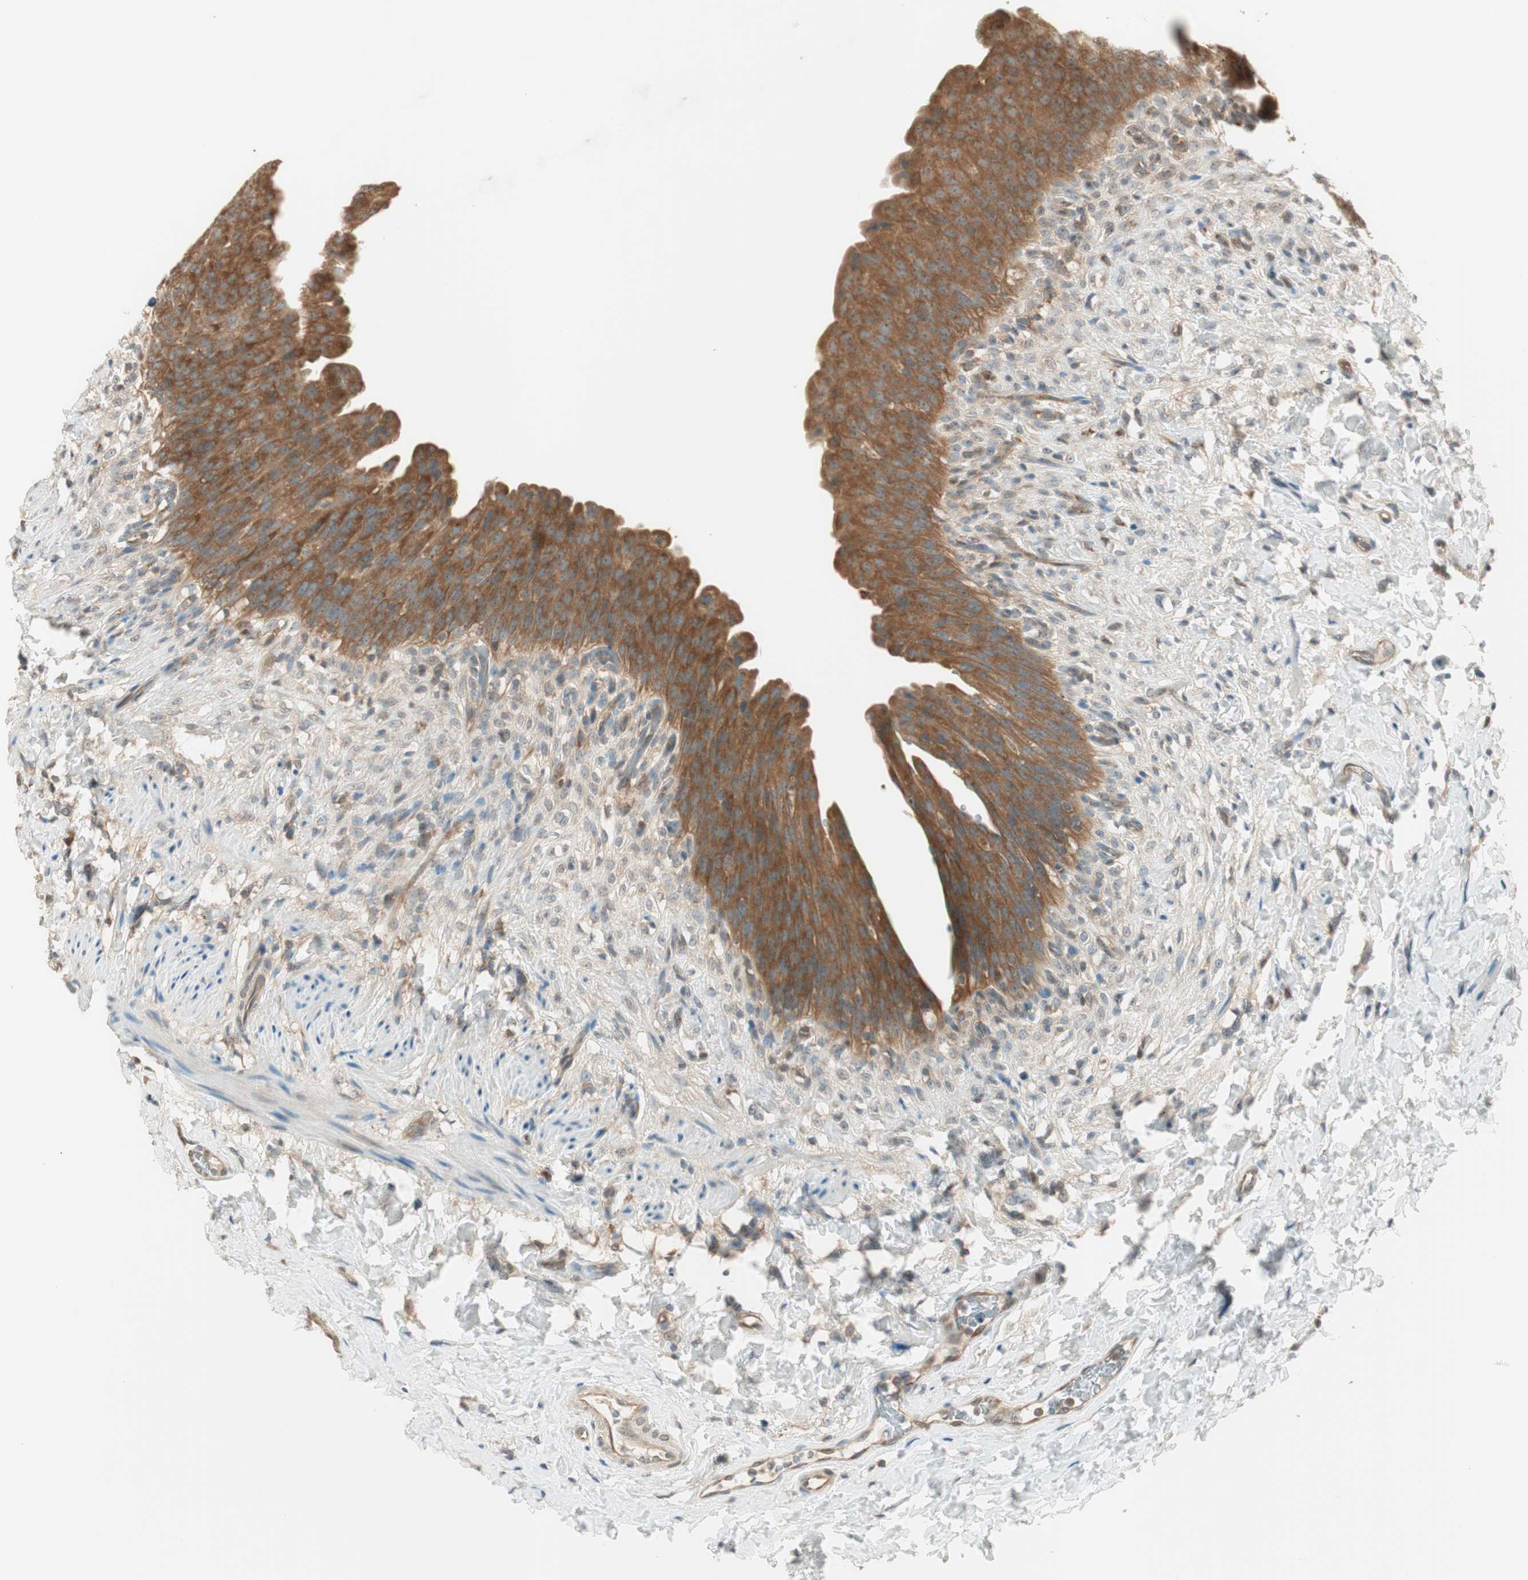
{"staining": {"intensity": "moderate", "quantity": "<25%", "location": "cytoplasmic/membranous,nuclear"}, "tissue": "urinary bladder", "cell_type": "Urothelial cells", "image_type": "normal", "snomed": [{"axis": "morphology", "description": "Normal tissue, NOS"}, {"axis": "topography", "description": "Urinary bladder"}], "caption": "DAB immunohistochemical staining of normal human urinary bladder demonstrates moderate cytoplasmic/membranous,nuclear protein expression in about <25% of urothelial cells.", "gene": "IPO5", "patient": {"sex": "female", "age": 79}}